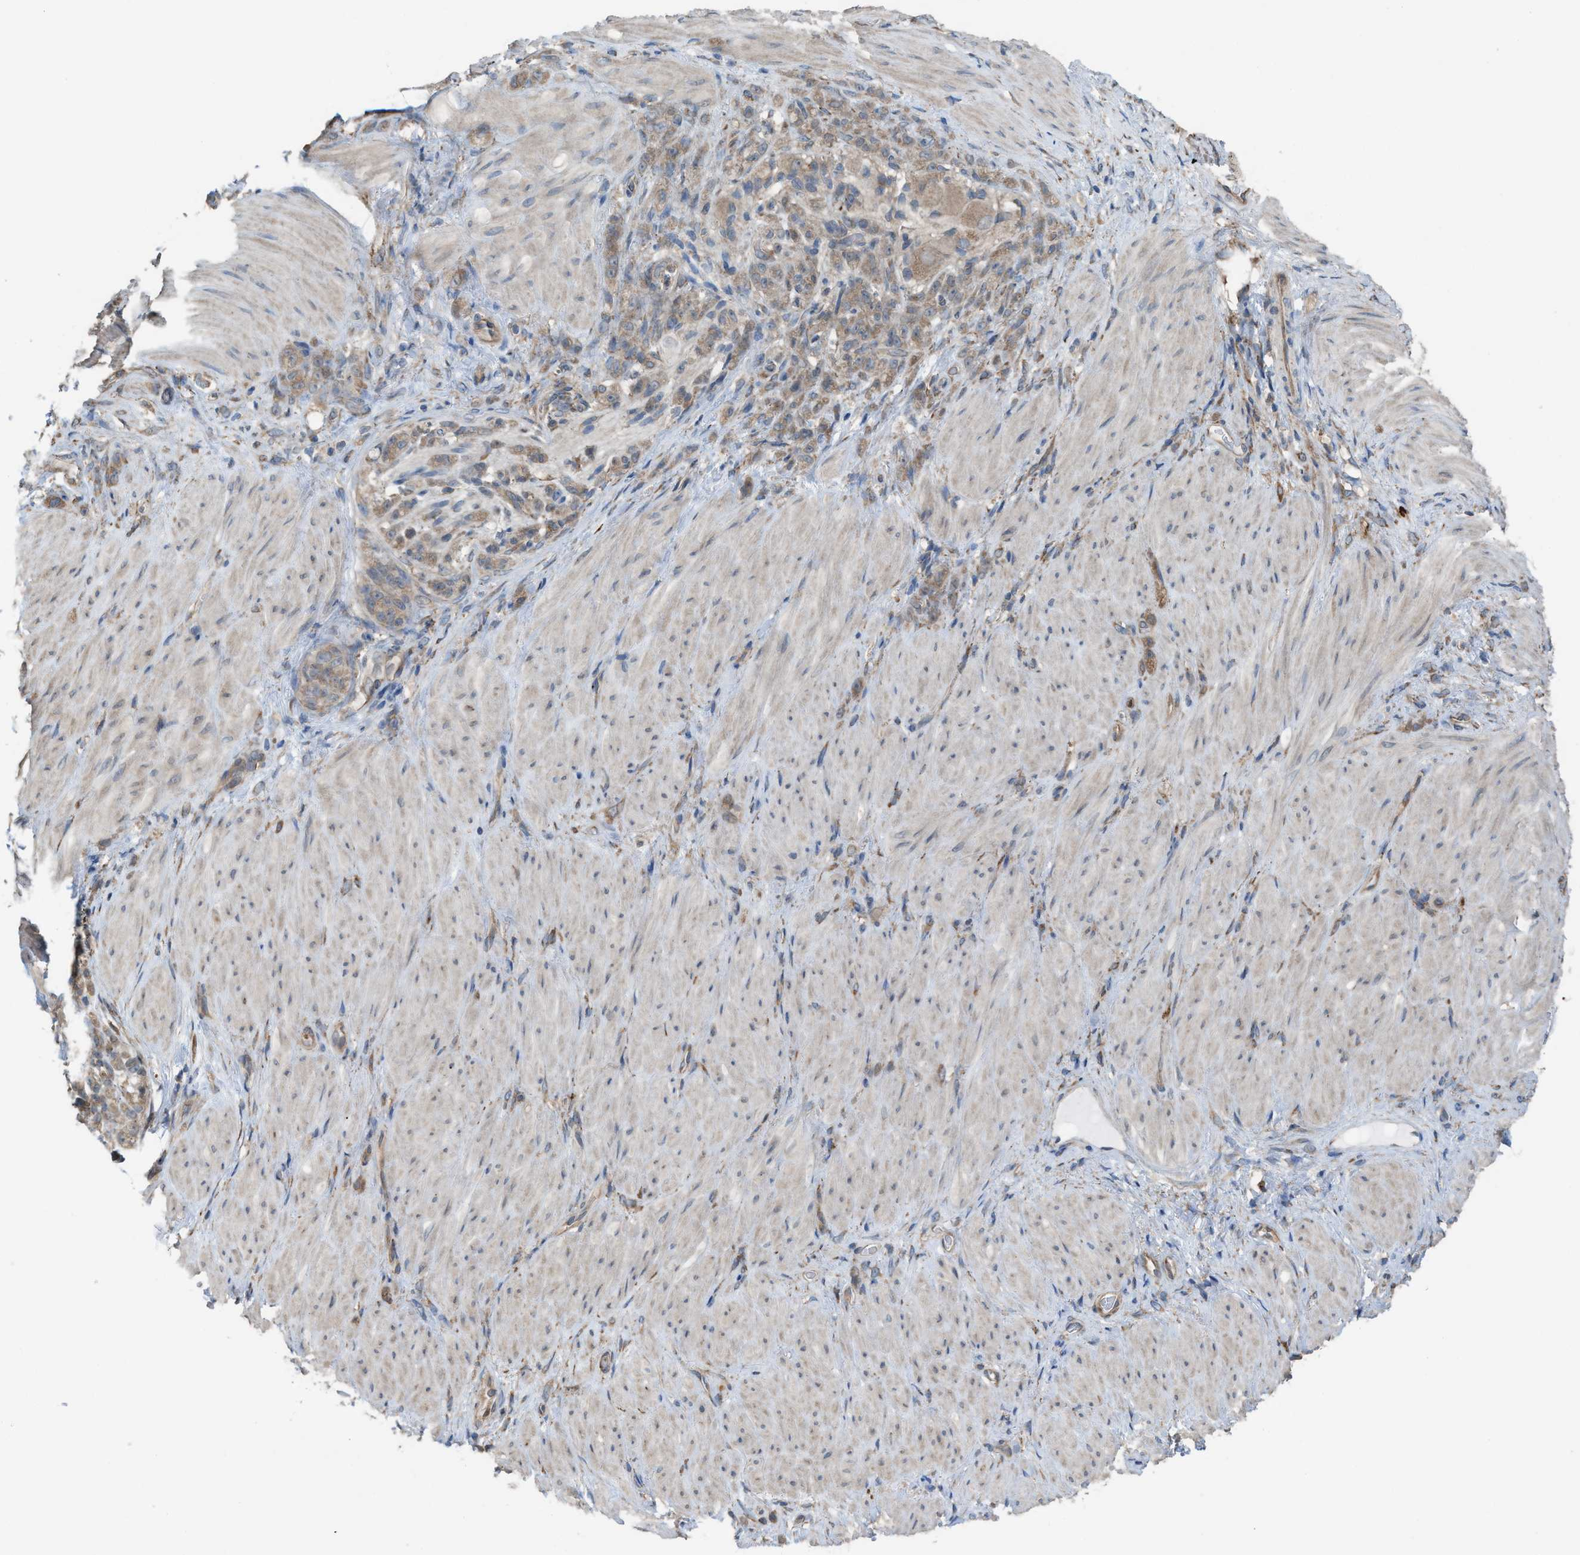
{"staining": {"intensity": "weak", "quantity": ">75%", "location": "cytoplasmic/membranous"}, "tissue": "stomach cancer", "cell_type": "Tumor cells", "image_type": "cancer", "snomed": [{"axis": "morphology", "description": "Normal tissue, NOS"}, {"axis": "morphology", "description": "Adenocarcinoma, NOS"}, {"axis": "topography", "description": "Stomach"}], "caption": "There is low levels of weak cytoplasmic/membranous positivity in tumor cells of stomach cancer (adenocarcinoma), as demonstrated by immunohistochemical staining (brown color).", "gene": "PLAA", "patient": {"sex": "male", "age": 82}}